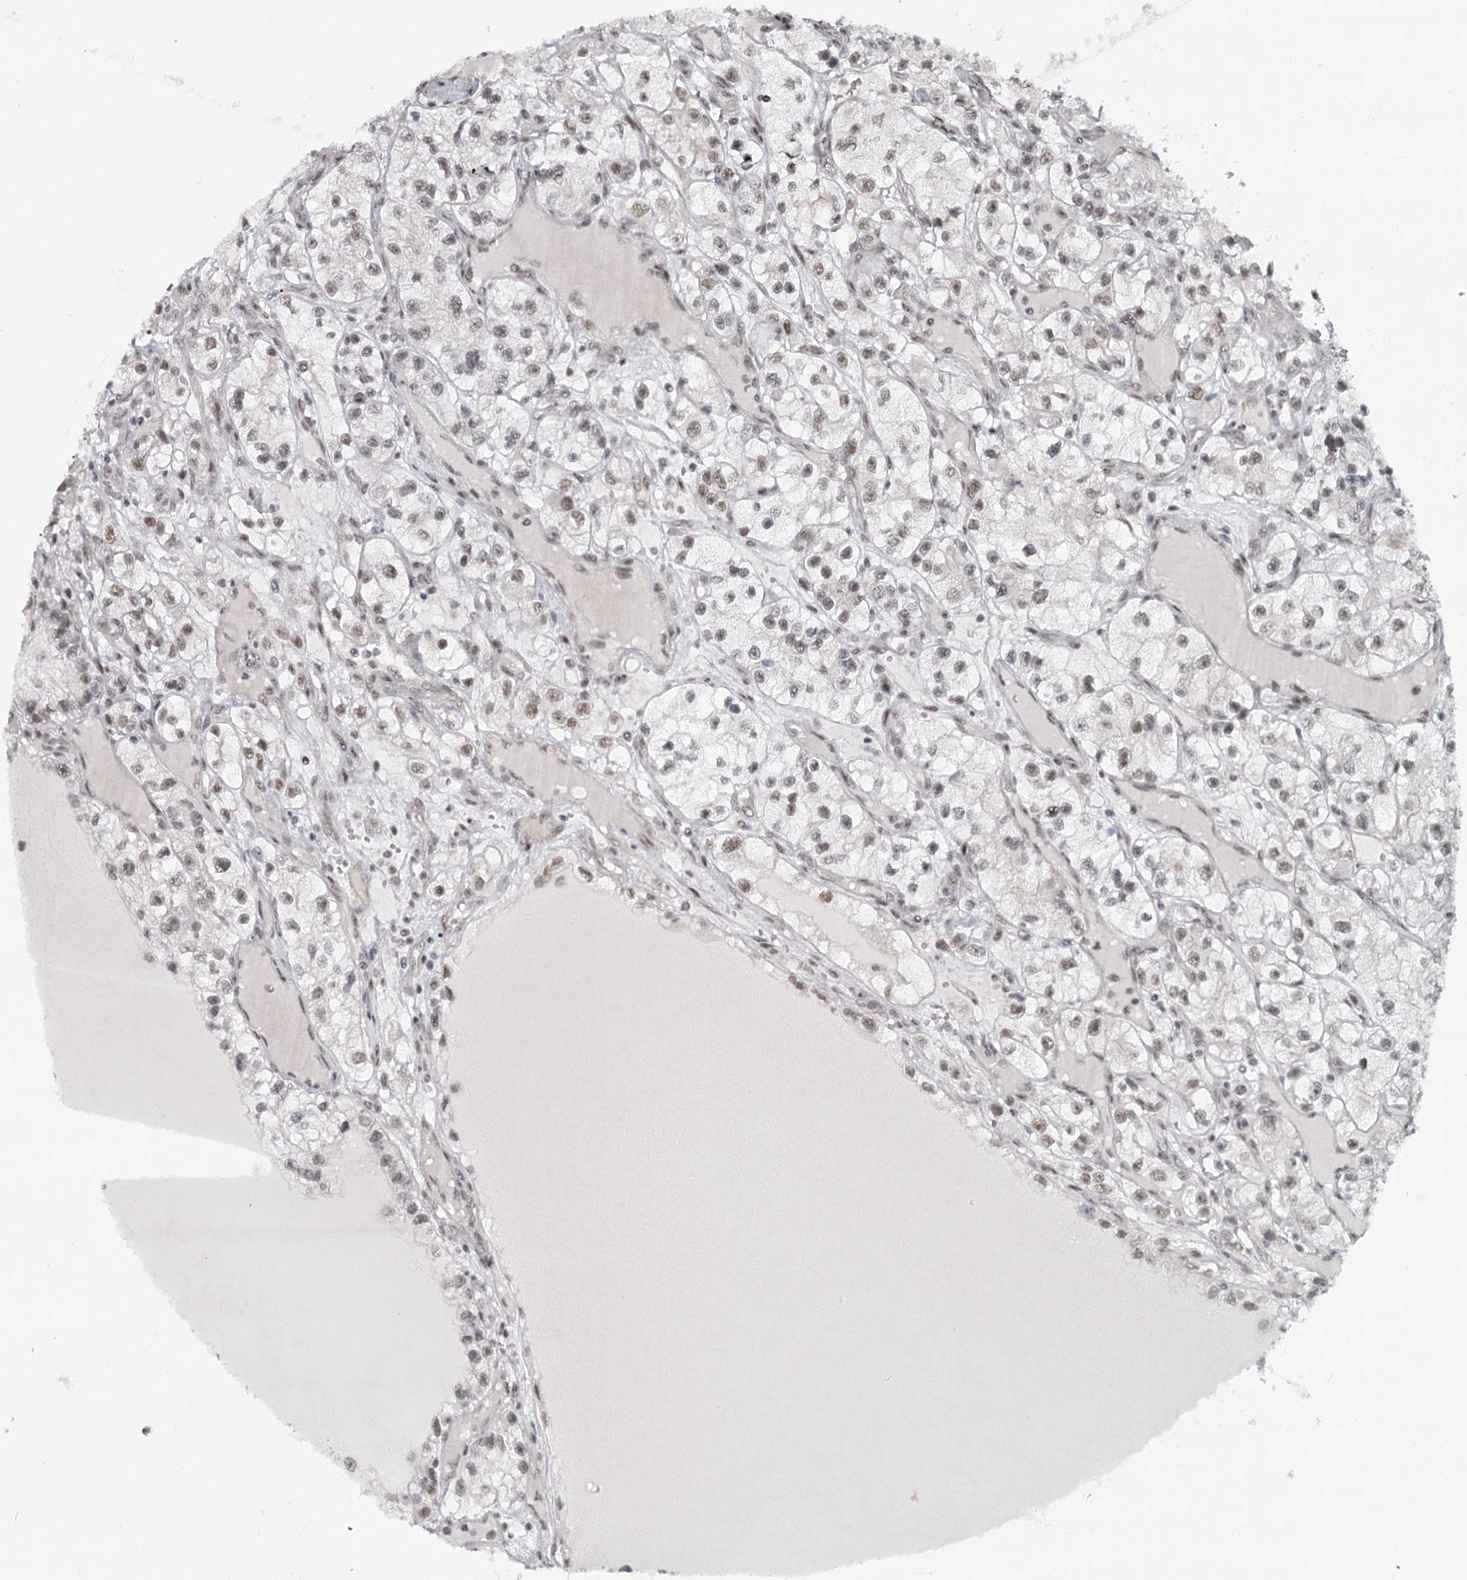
{"staining": {"intensity": "moderate", "quantity": ">75%", "location": "nuclear"}, "tissue": "renal cancer", "cell_type": "Tumor cells", "image_type": "cancer", "snomed": [{"axis": "morphology", "description": "Adenocarcinoma, NOS"}, {"axis": "topography", "description": "Kidney"}], "caption": "The photomicrograph reveals a brown stain indicating the presence of a protein in the nuclear of tumor cells in renal cancer. The protein is stained brown, and the nuclei are stained in blue (DAB (3,3'-diaminobenzidine) IHC with brightfield microscopy, high magnification).", "gene": "FAM13C", "patient": {"sex": "female", "age": 57}}